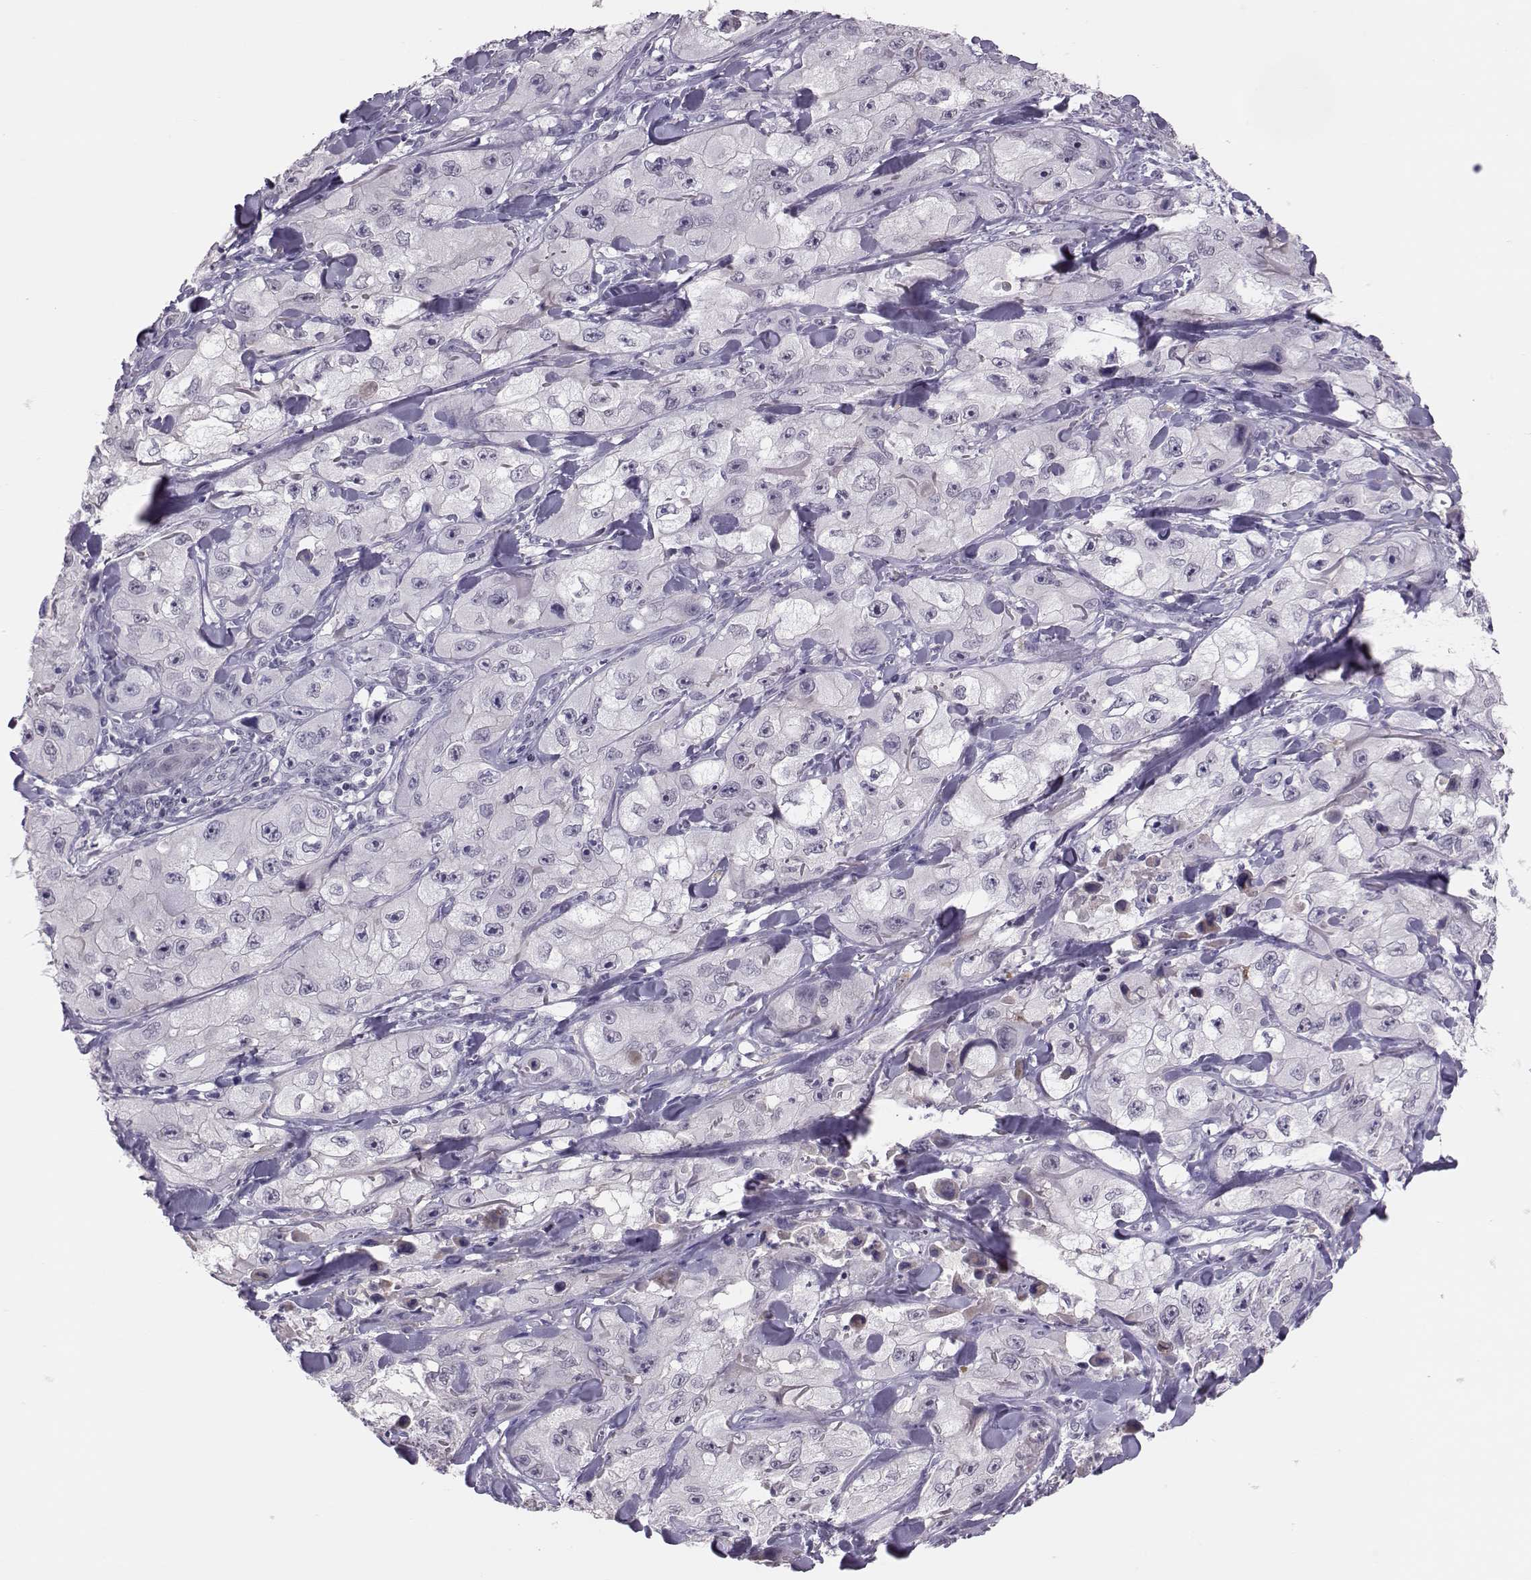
{"staining": {"intensity": "negative", "quantity": "none", "location": "none"}, "tissue": "skin cancer", "cell_type": "Tumor cells", "image_type": "cancer", "snomed": [{"axis": "morphology", "description": "Squamous cell carcinoma, NOS"}, {"axis": "topography", "description": "Skin"}, {"axis": "topography", "description": "Subcutis"}], "caption": "The histopathology image reveals no staining of tumor cells in skin cancer.", "gene": "DNAAF1", "patient": {"sex": "male", "age": 73}}